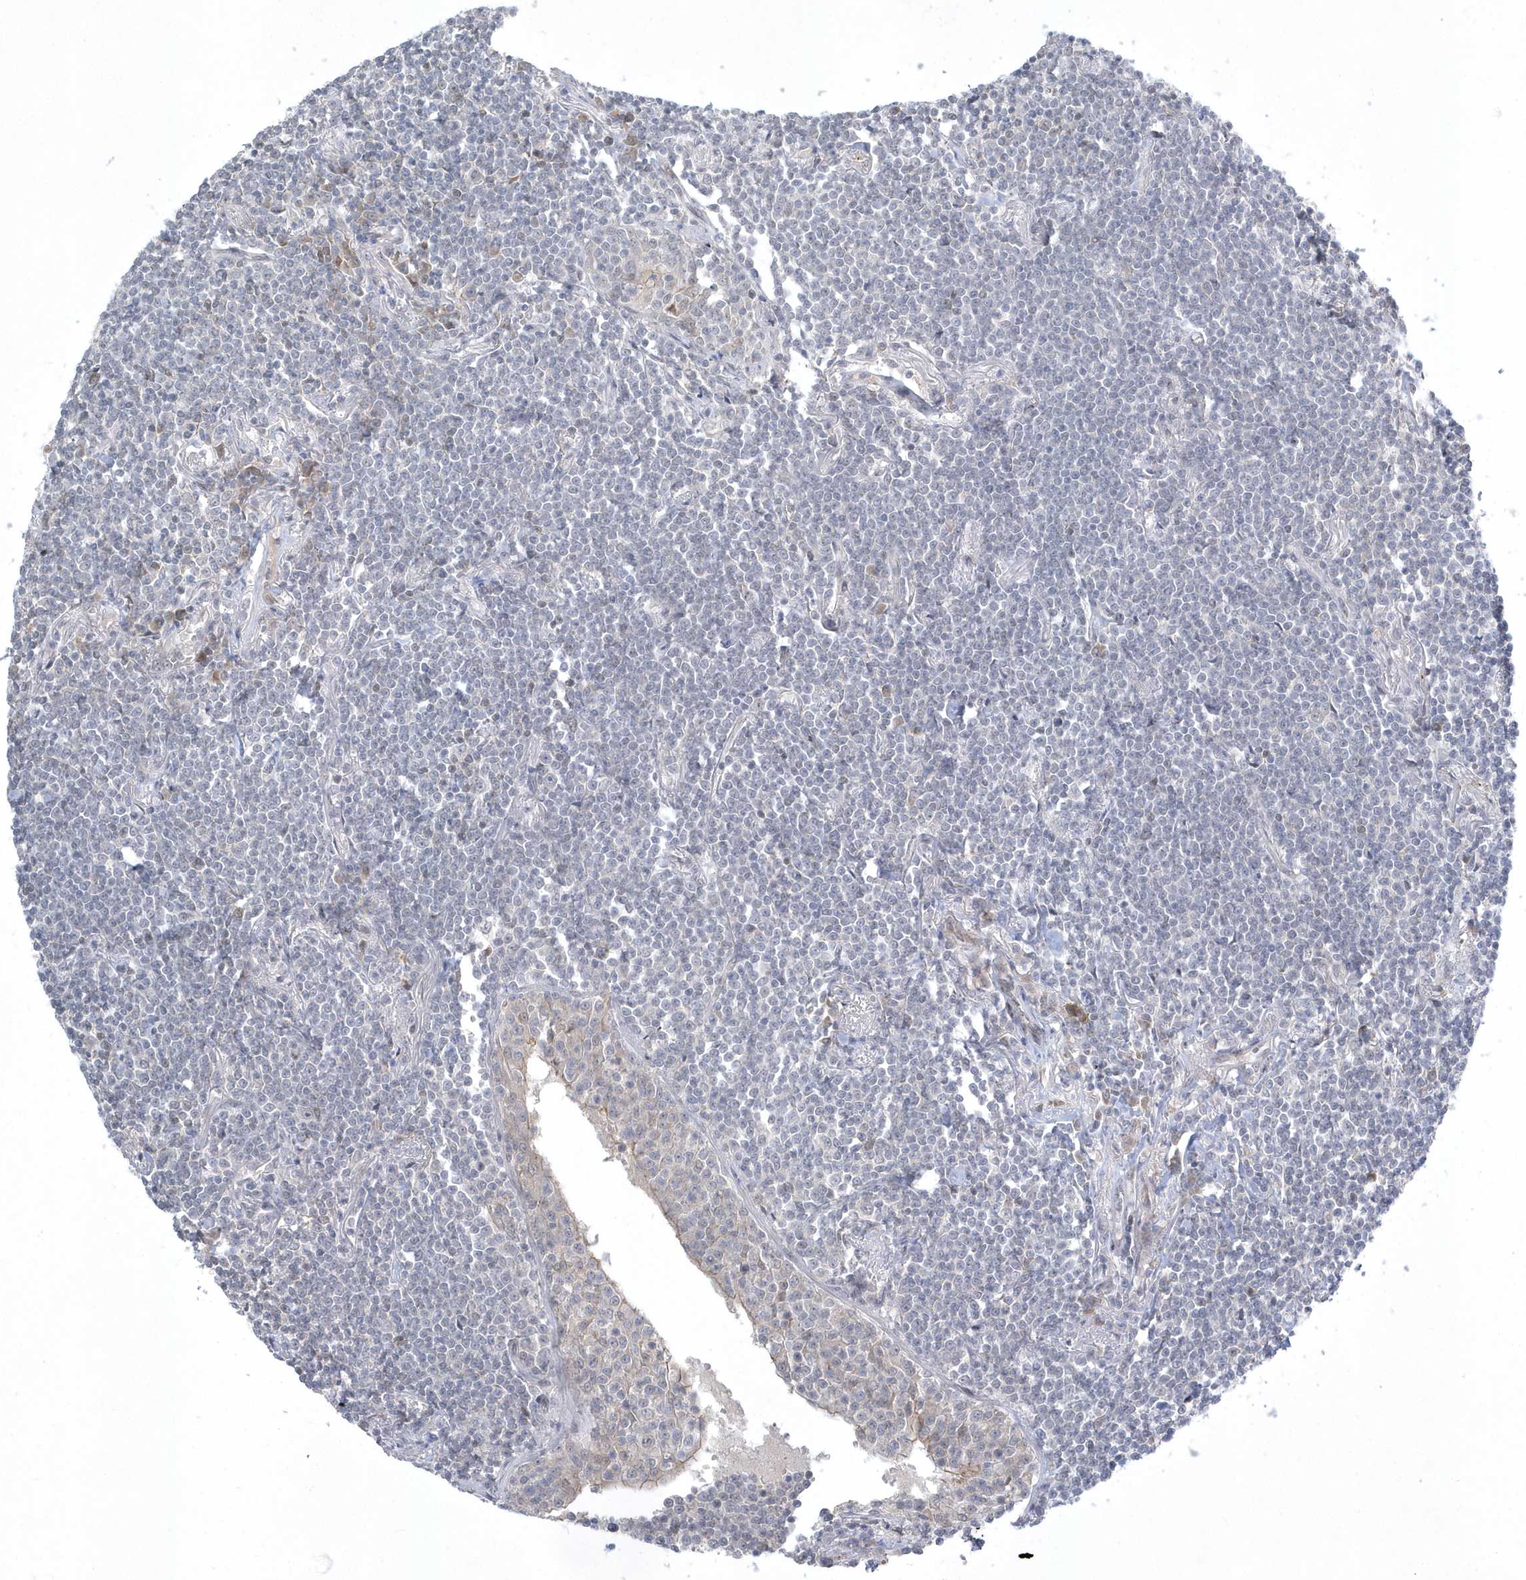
{"staining": {"intensity": "negative", "quantity": "none", "location": "none"}, "tissue": "lymphoma", "cell_type": "Tumor cells", "image_type": "cancer", "snomed": [{"axis": "morphology", "description": "Malignant lymphoma, non-Hodgkin's type, Low grade"}, {"axis": "topography", "description": "Lung"}], "caption": "An immunohistochemistry (IHC) histopathology image of lymphoma is shown. There is no staining in tumor cells of lymphoma.", "gene": "ZC3H12D", "patient": {"sex": "female", "age": 71}}